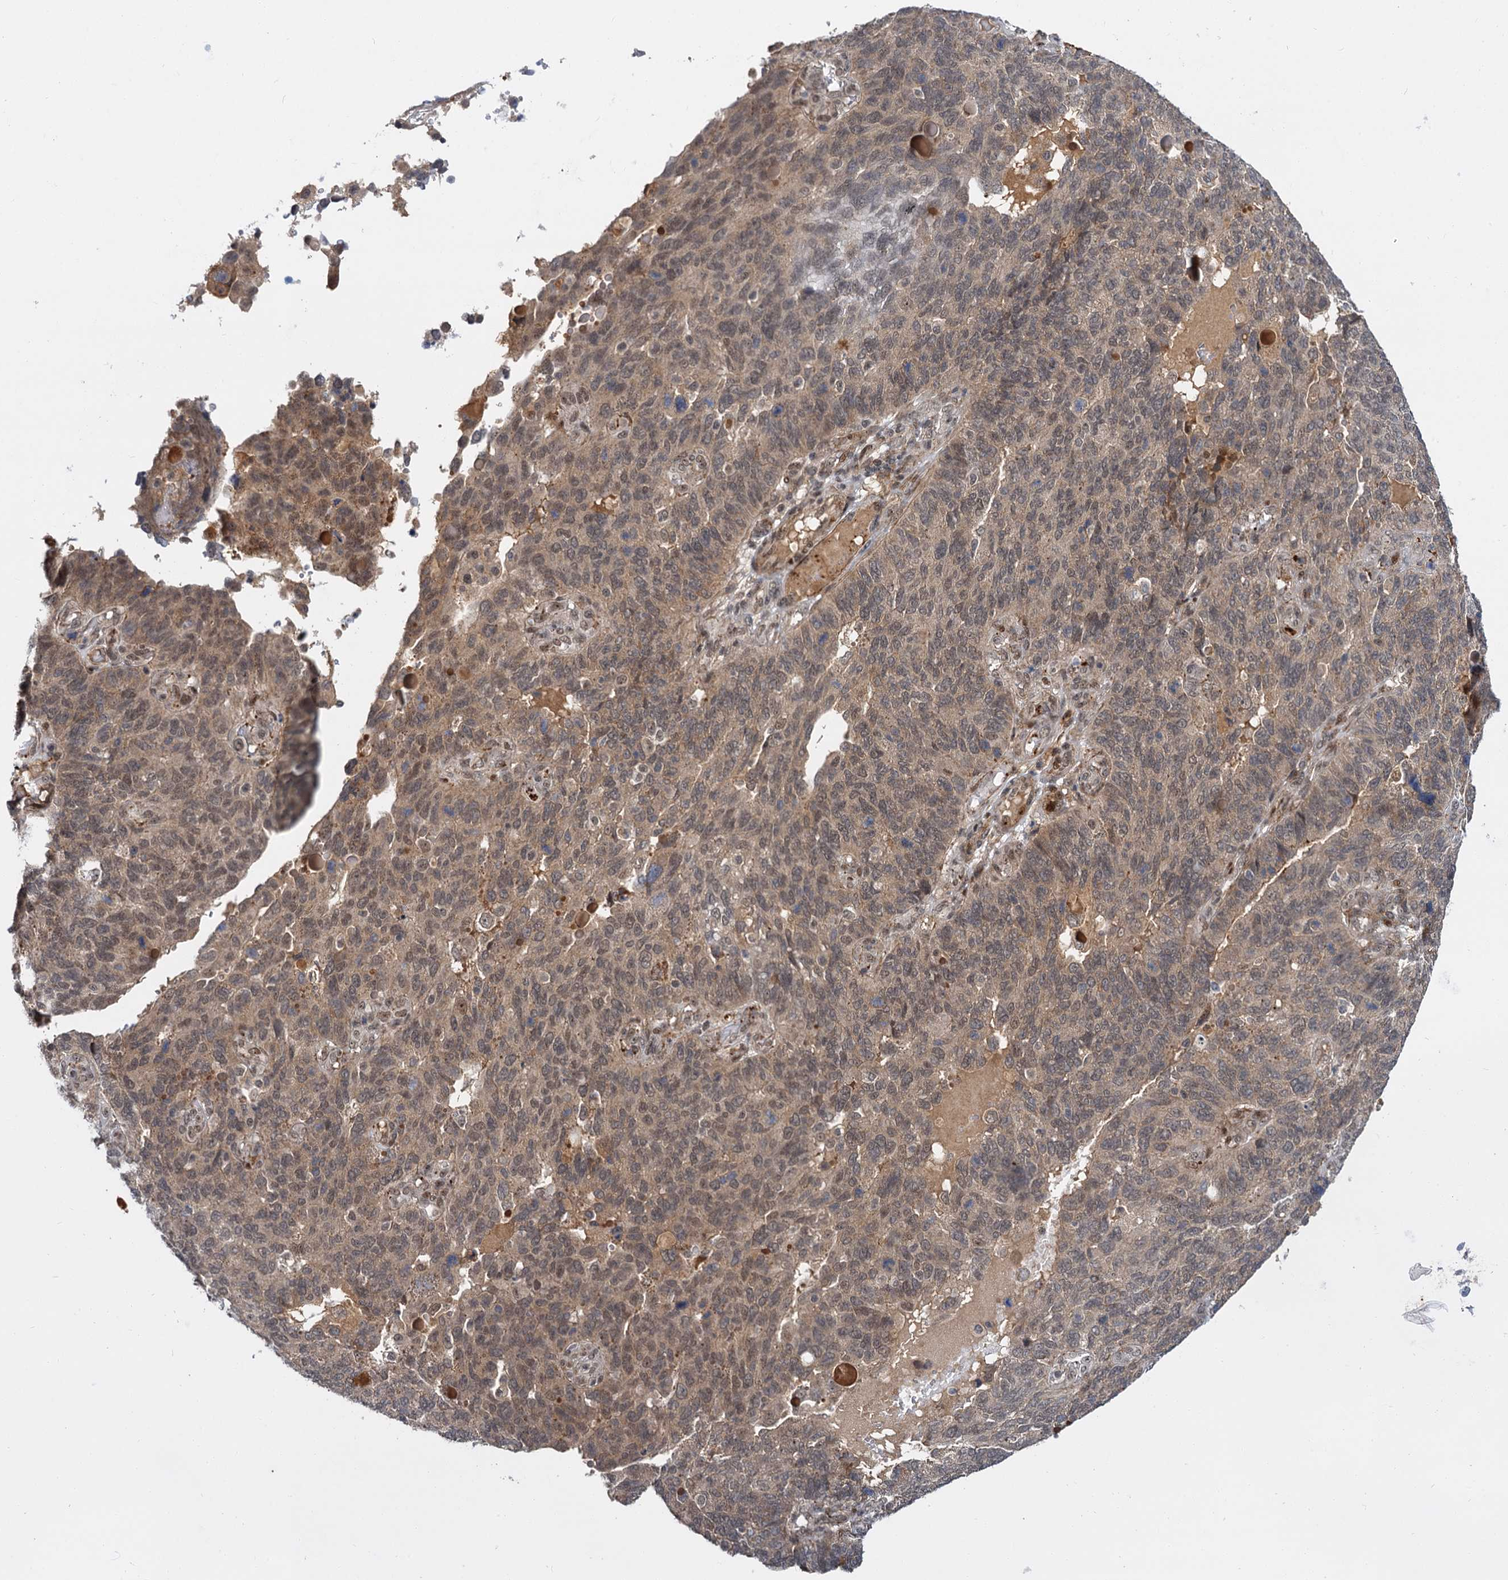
{"staining": {"intensity": "moderate", "quantity": ">75%", "location": "cytoplasmic/membranous,nuclear"}, "tissue": "endometrial cancer", "cell_type": "Tumor cells", "image_type": "cancer", "snomed": [{"axis": "morphology", "description": "Adenocarcinoma, NOS"}, {"axis": "topography", "description": "Endometrium"}], "caption": "A medium amount of moderate cytoplasmic/membranous and nuclear expression is seen in approximately >75% of tumor cells in endometrial cancer tissue.", "gene": "MBD6", "patient": {"sex": "female", "age": 66}}